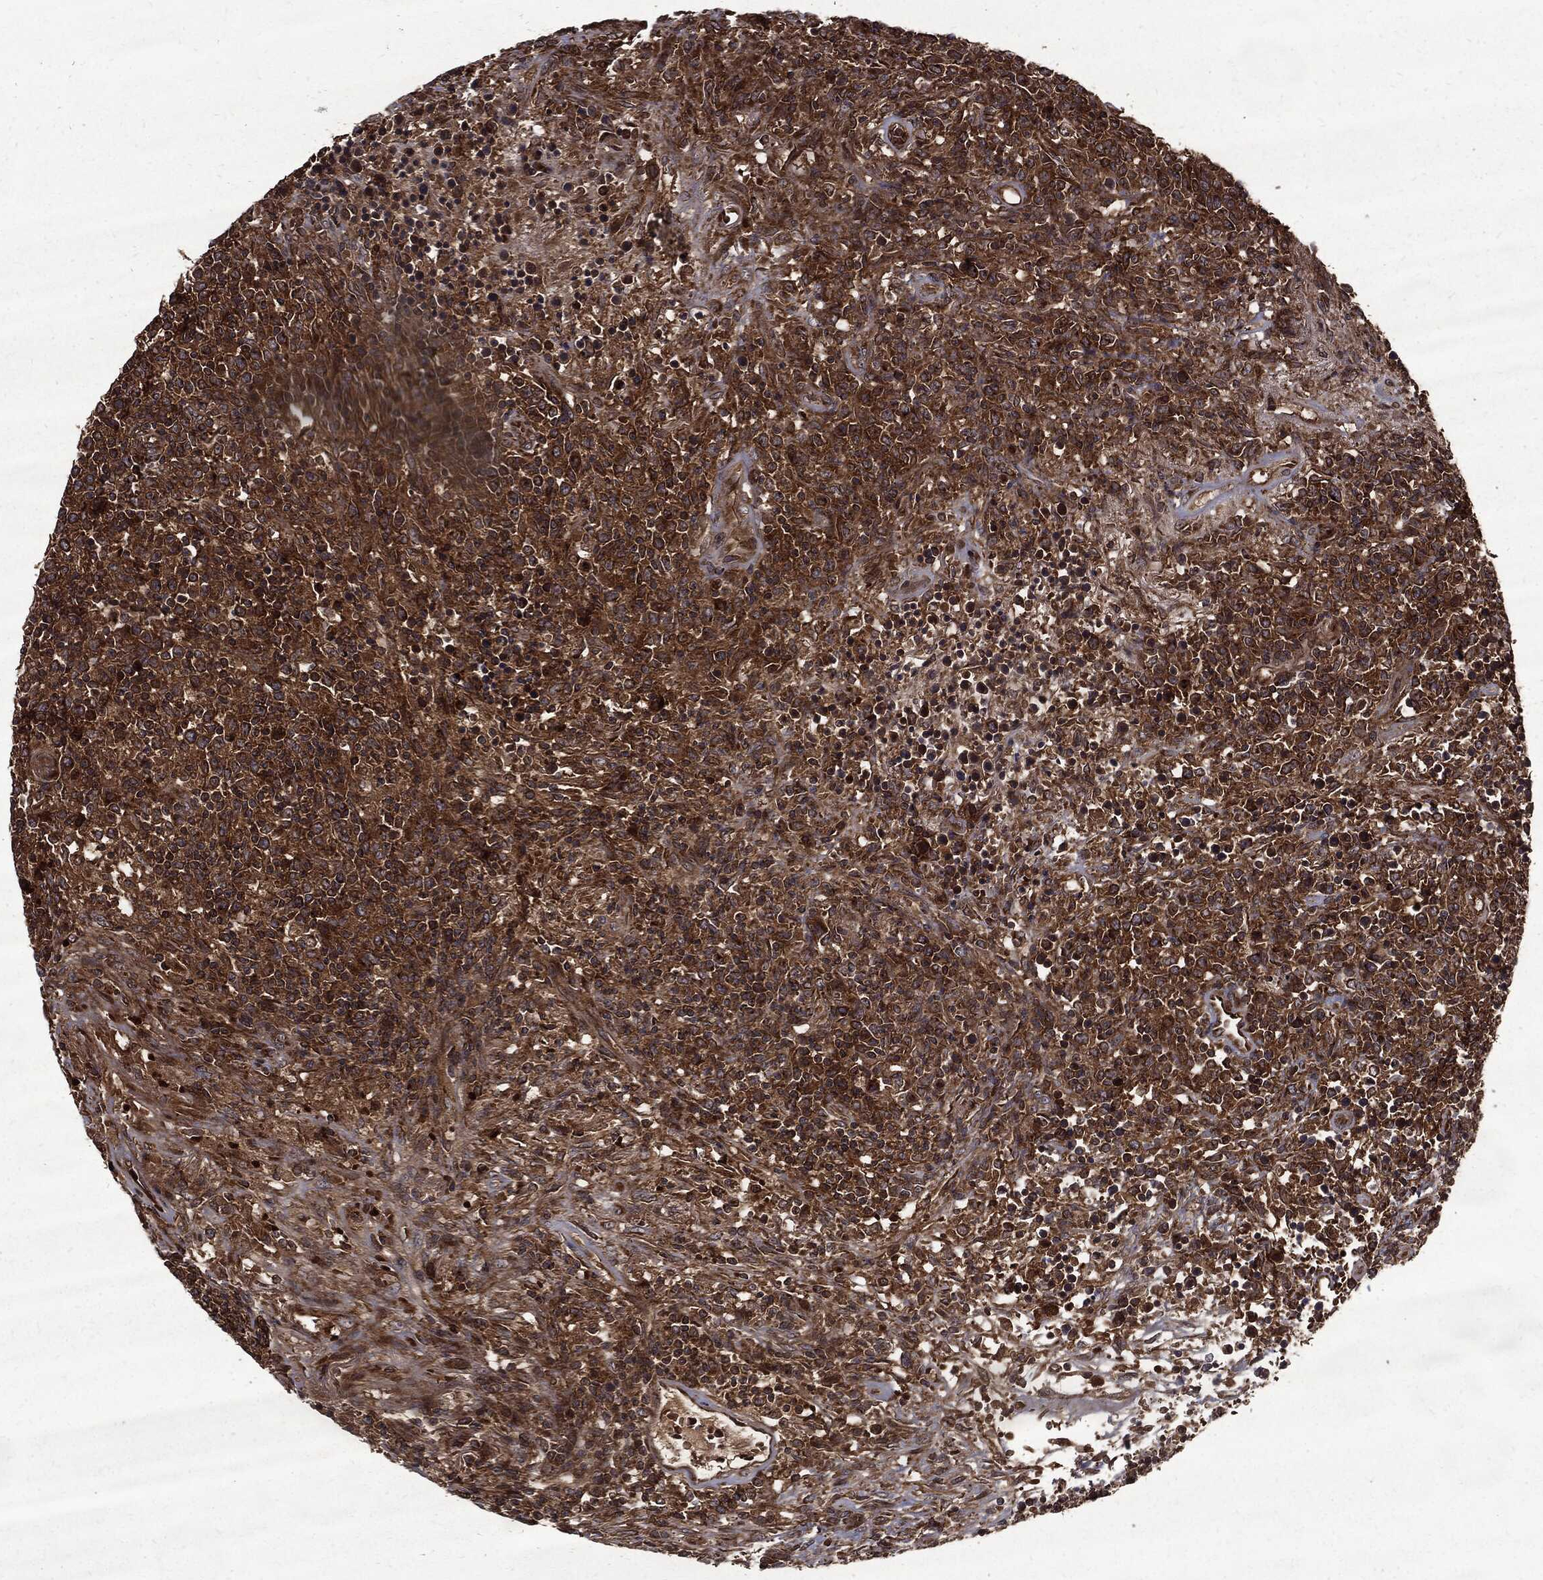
{"staining": {"intensity": "moderate", "quantity": ">75%", "location": "cytoplasmic/membranous"}, "tissue": "lymphoma", "cell_type": "Tumor cells", "image_type": "cancer", "snomed": [{"axis": "morphology", "description": "Malignant lymphoma, non-Hodgkin's type, High grade"}, {"axis": "topography", "description": "Lung"}], "caption": "A brown stain highlights moderate cytoplasmic/membranous positivity of a protein in high-grade malignant lymphoma, non-Hodgkin's type tumor cells.", "gene": "HTT", "patient": {"sex": "male", "age": 79}}